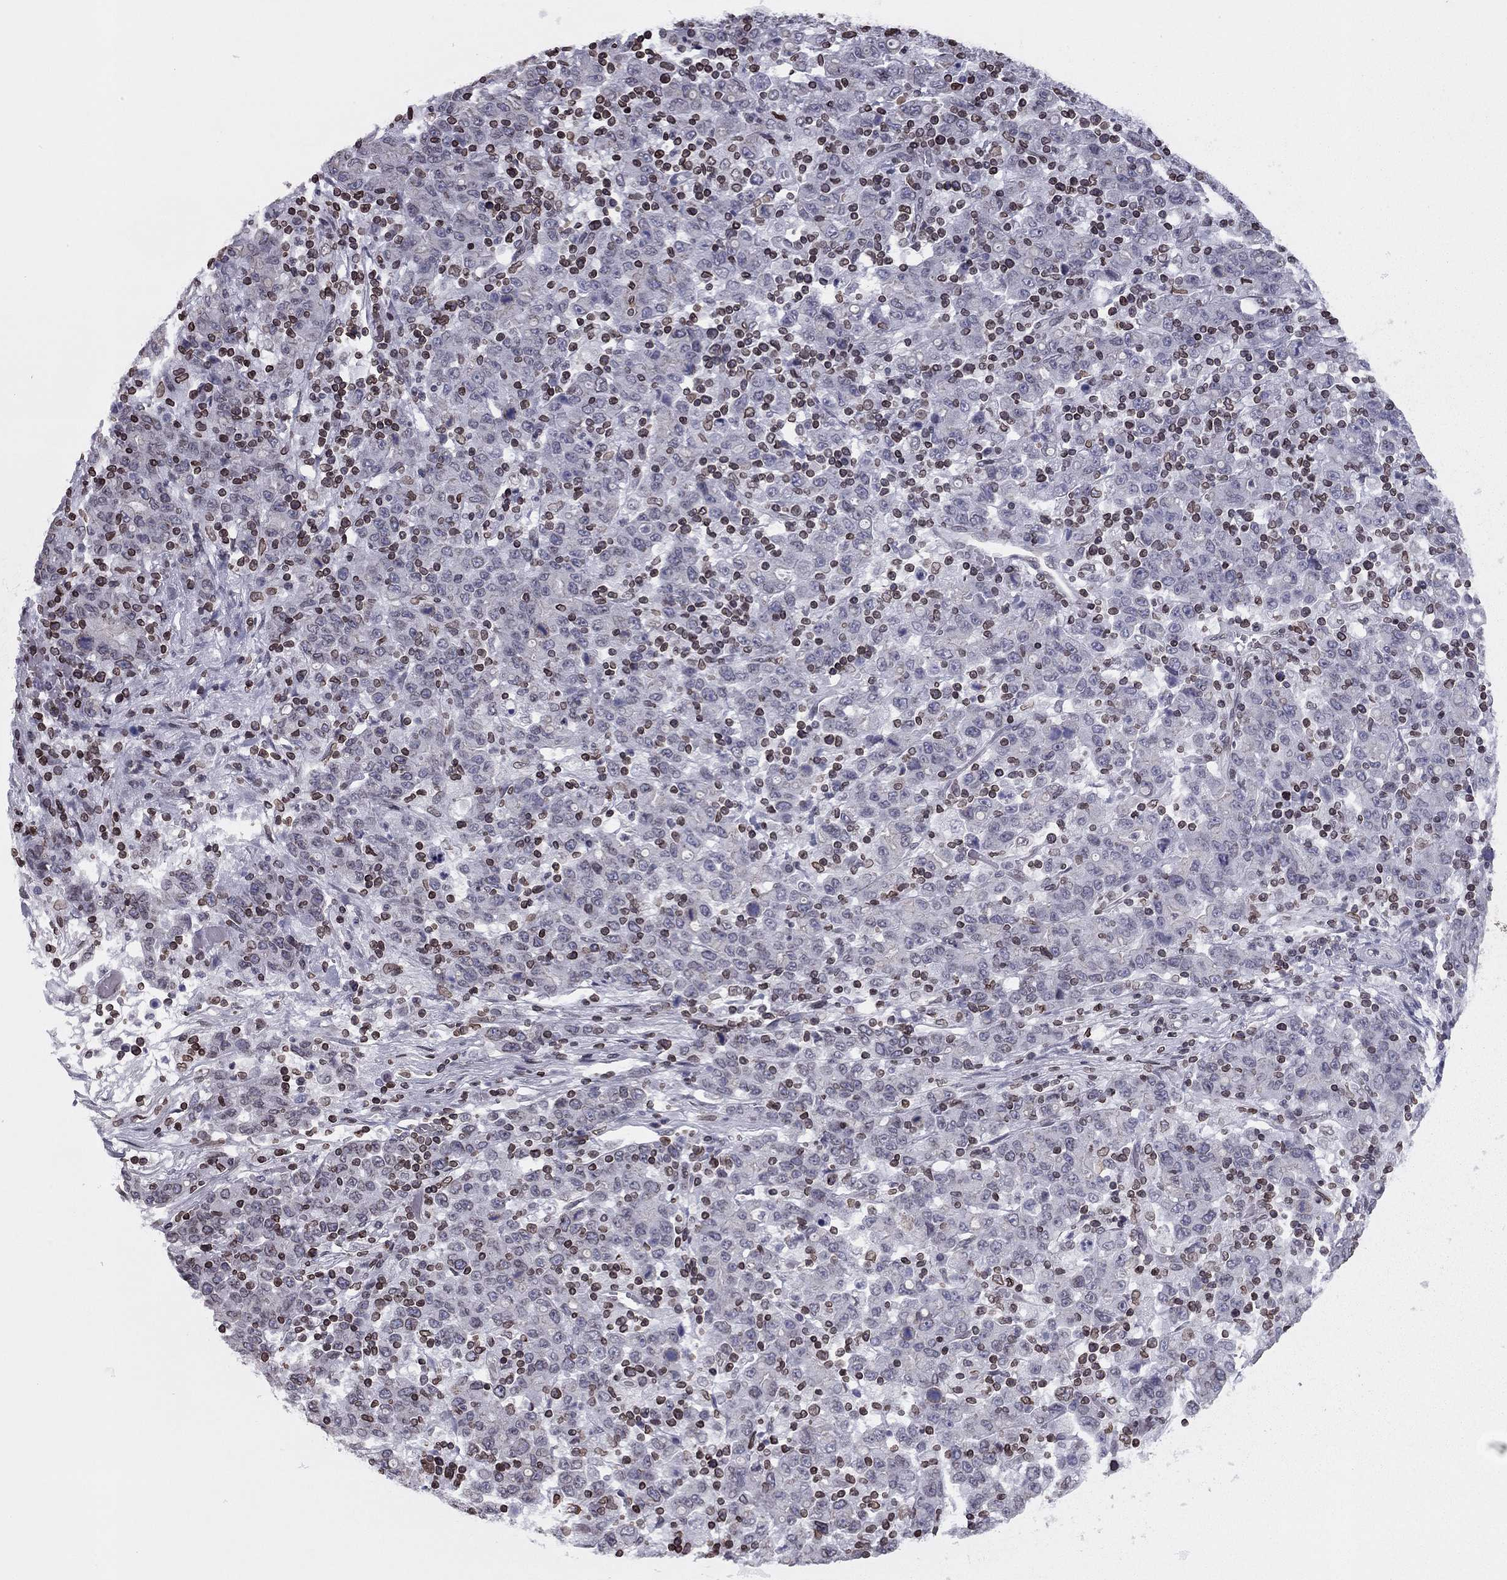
{"staining": {"intensity": "negative", "quantity": "none", "location": "none"}, "tissue": "stomach cancer", "cell_type": "Tumor cells", "image_type": "cancer", "snomed": [{"axis": "morphology", "description": "Adenocarcinoma, NOS"}, {"axis": "topography", "description": "Stomach, upper"}], "caption": "Immunohistochemical staining of human stomach cancer (adenocarcinoma) shows no significant positivity in tumor cells. (Brightfield microscopy of DAB immunohistochemistry at high magnification).", "gene": "ESPL1", "patient": {"sex": "male", "age": 69}}